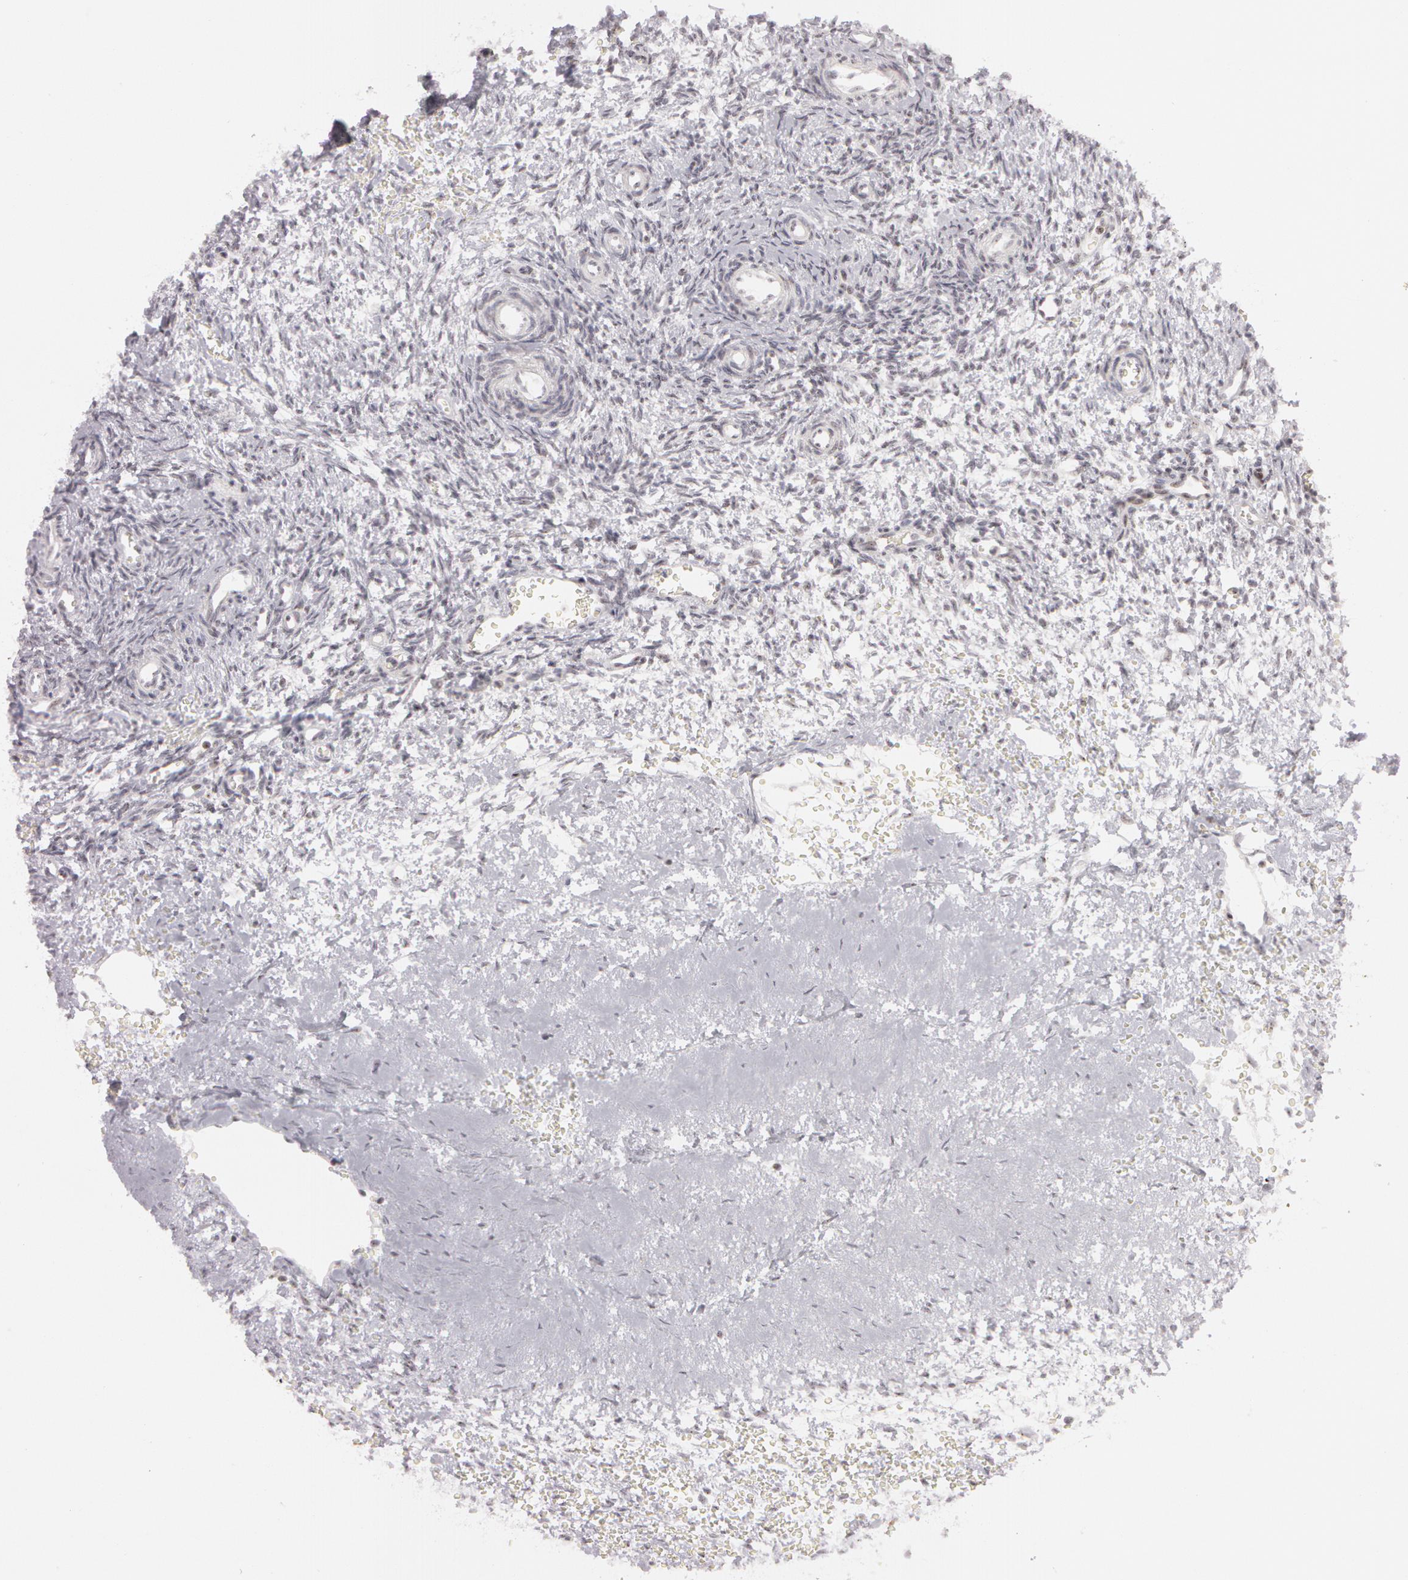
{"staining": {"intensity": "weak", "quantity": ">75%", "location": "nuclear"}, "tissue": "ovary", "cell_type": "Follicle cells", "image_type": "normal", "snomed": [{"axis": "morphology", "description": "Normal tissue, NOS"}, {"axis": "topography", "description": "Ovary"}], "caption": "Ovary was stained to show a protein in brown. There is low levels of weak nuclear expression in about >75% of follicle cells. (brown staining indicates protein expression, while blue staining denotes nuclei).", "gene": "FBL", "patient": {"sex": "female", "age": 39}}